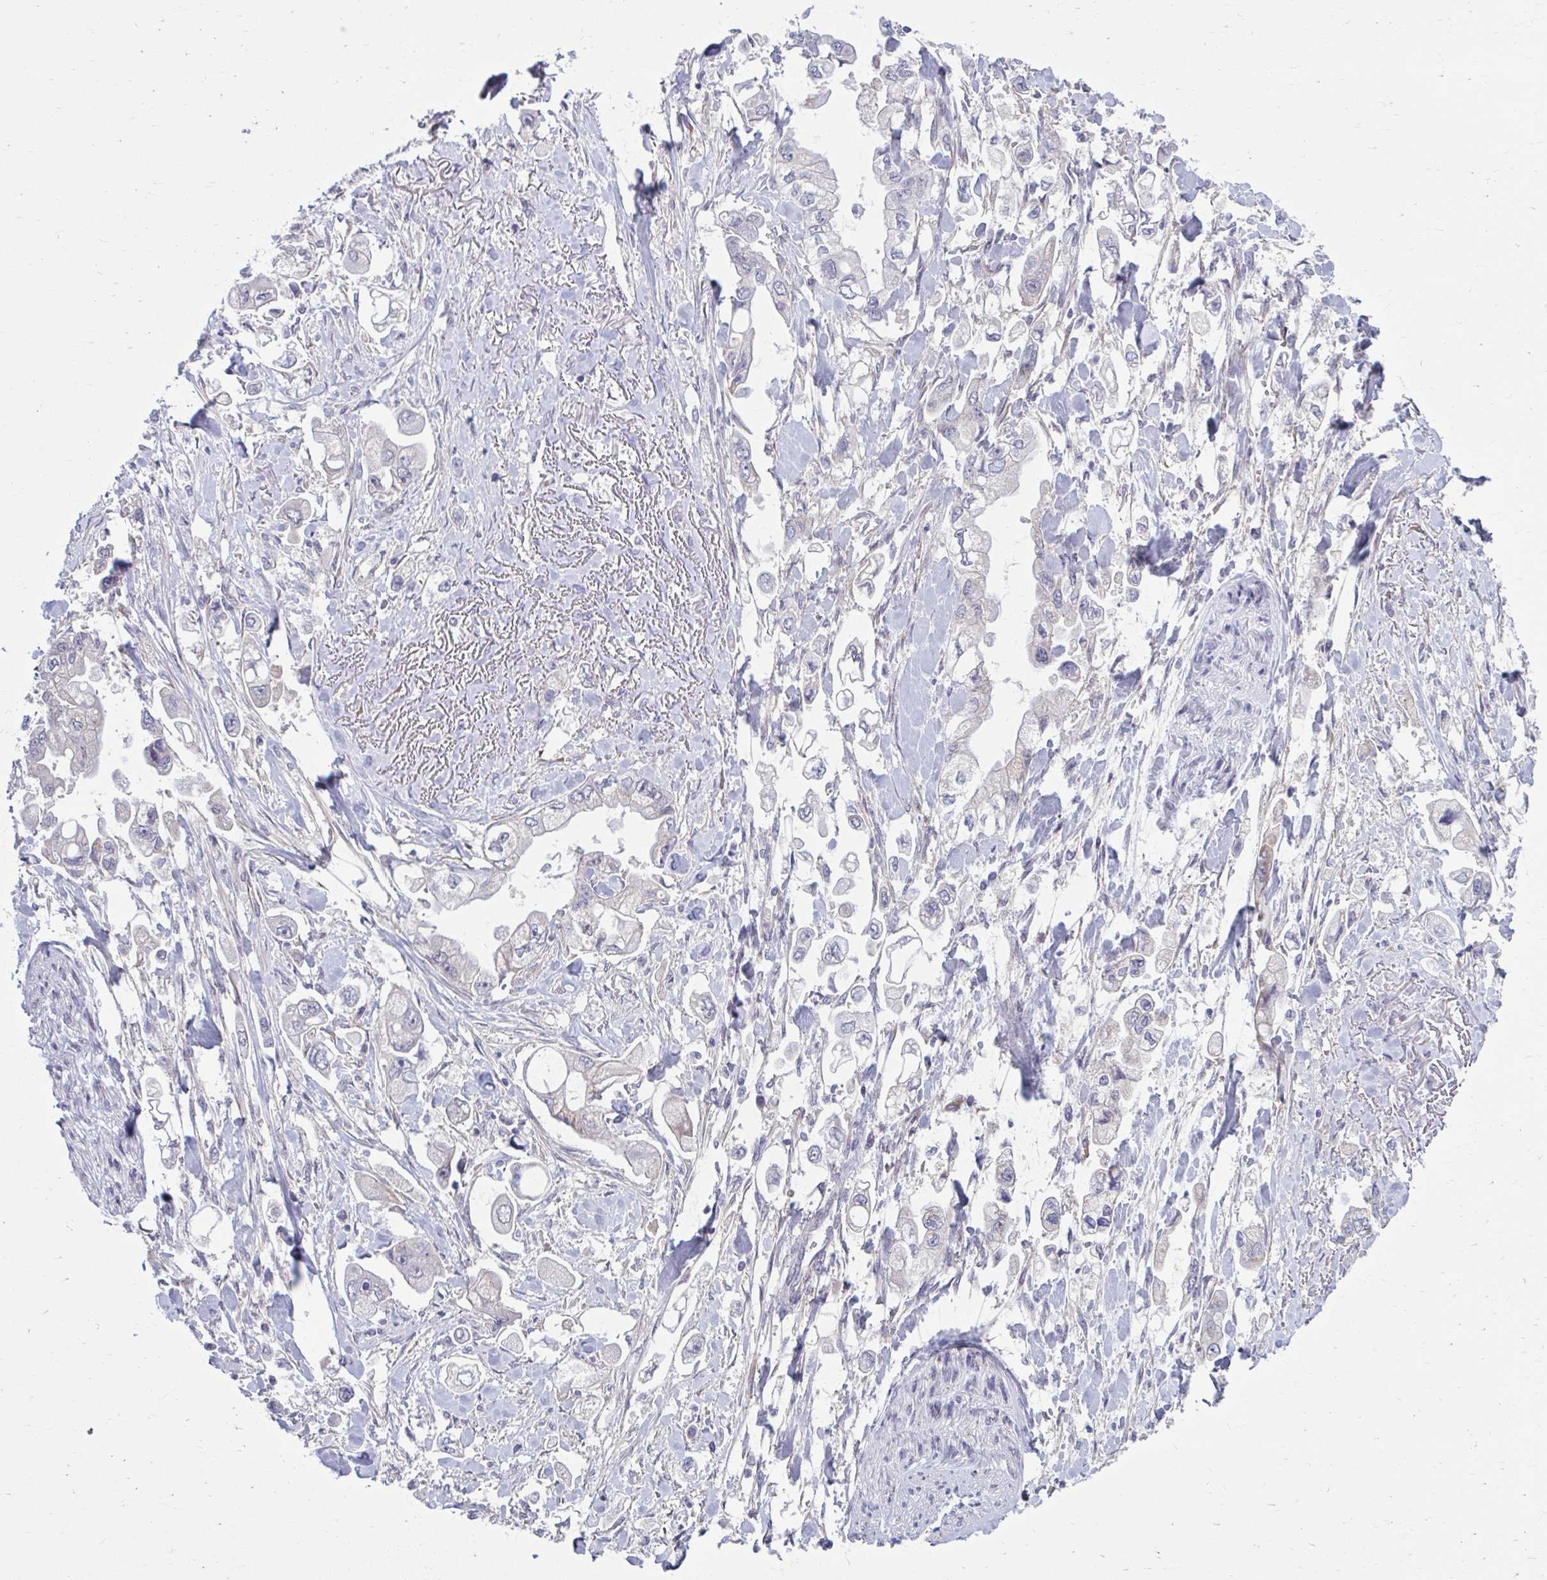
{"staining": {"intensity": "negative", "quantity": "none", "location": "none"}, "tissue": "stomach cancer", "cell_type": "Tumor cells", "image_type": "cancer", "snomed": [{"axis": "morphology", "description": "Adenocarcinoma, NOS"}, {"axis": "topography", "description": "Stomach"}], "caption": "Human adenocarcinoma (stomach) stained for a protein using immunohistochemistry displays no staining in tumor cells.", "gene": "CHST3", "patient": {"sex": "male", "age": 62}}